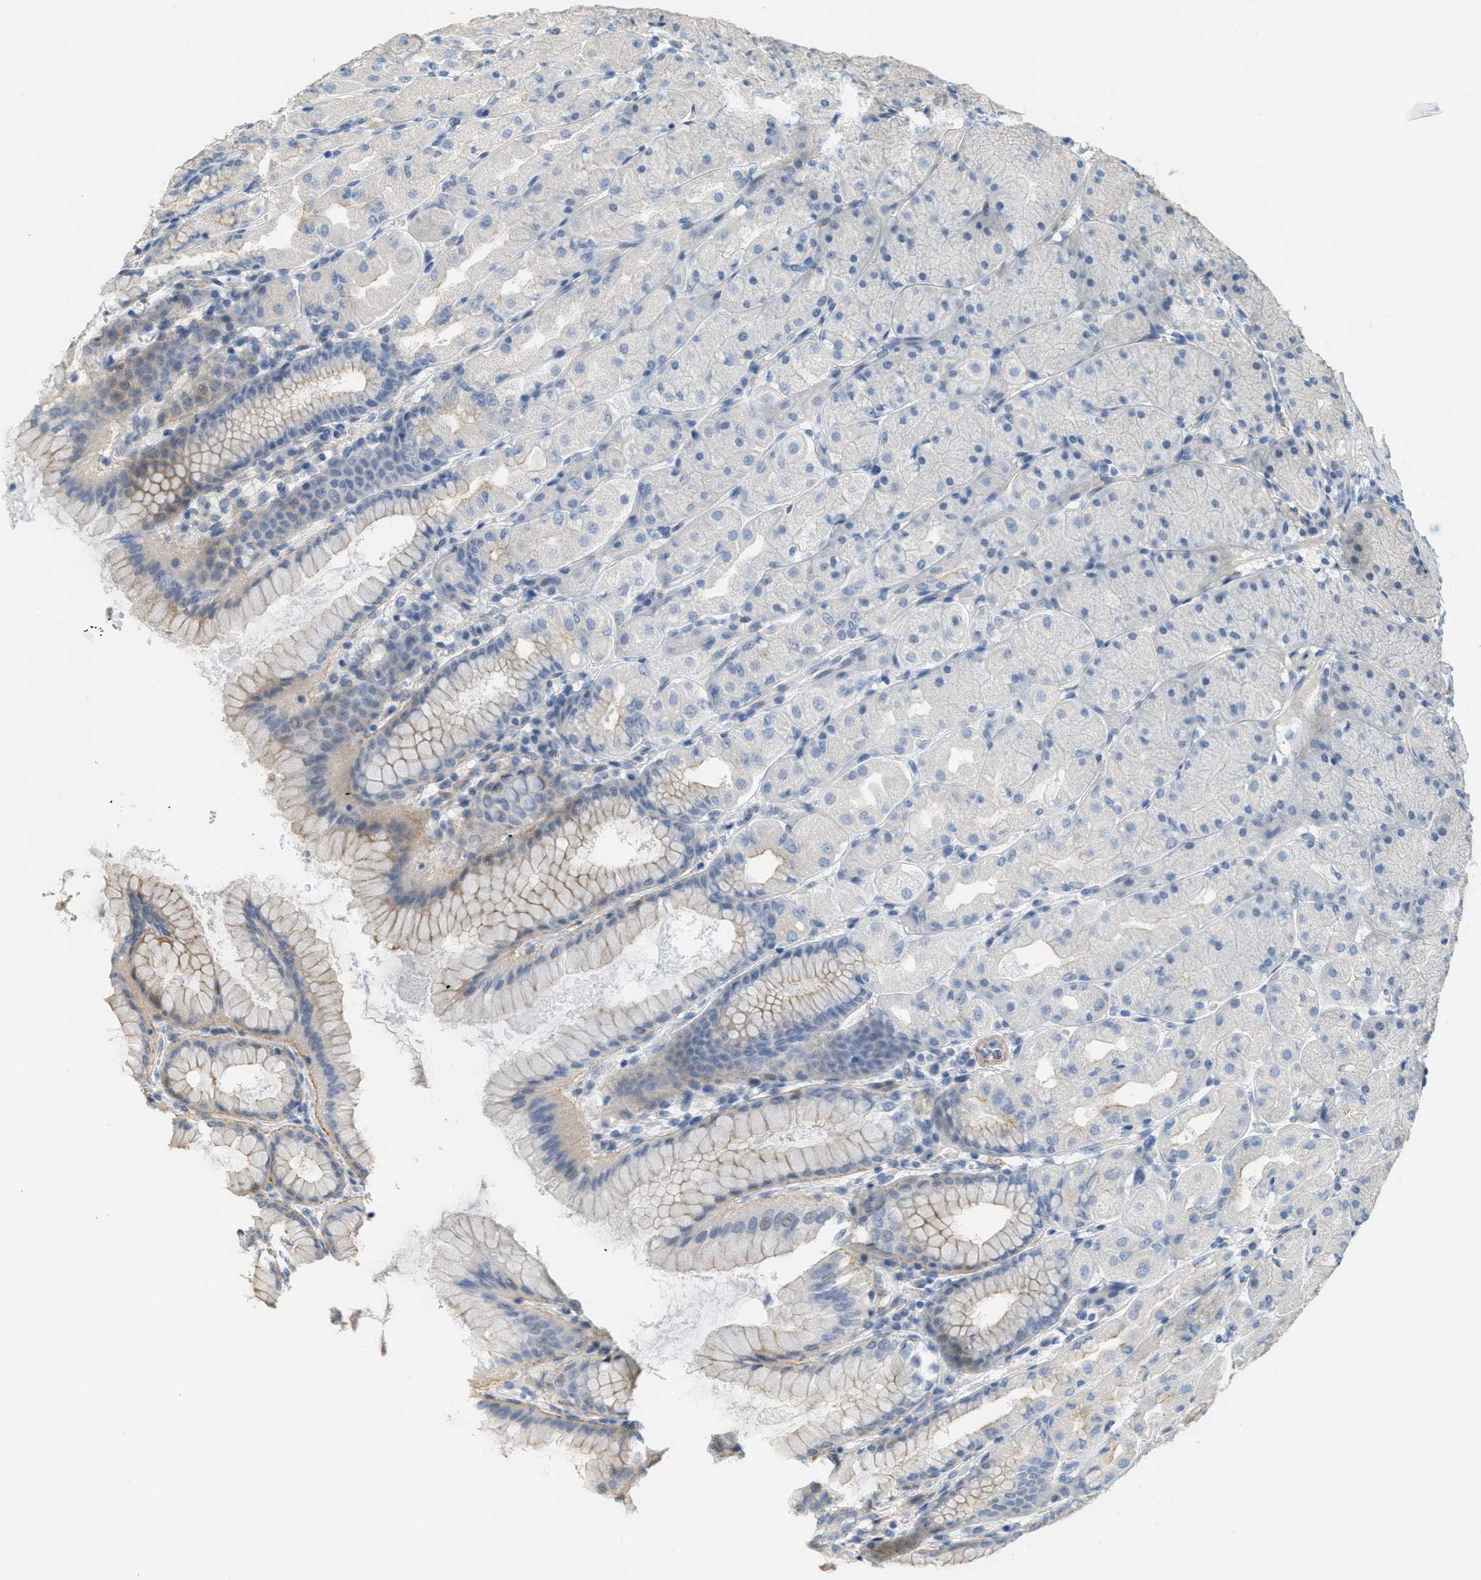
{"staining": {"intensity": "weak", "quantity": "<25%", "location": "cytoplasmic/membranous"}, "tissue": "stomach", "cell_type": "Glandular cells", "image_type": "normal", "snomed": [{"axis": "morphology", "description": "Normal tissue, NOS"}, {"axis": "topography", "description": "Stomach, upper"}], "caption": "A high-resolution histopathology image shows immunohistochemistry (IHC) staining of normal stomach, which demonstrates no significant expression in glandular cells.", "gene": "ADCY5", "patient": {"sex": "female", "age": 56}}